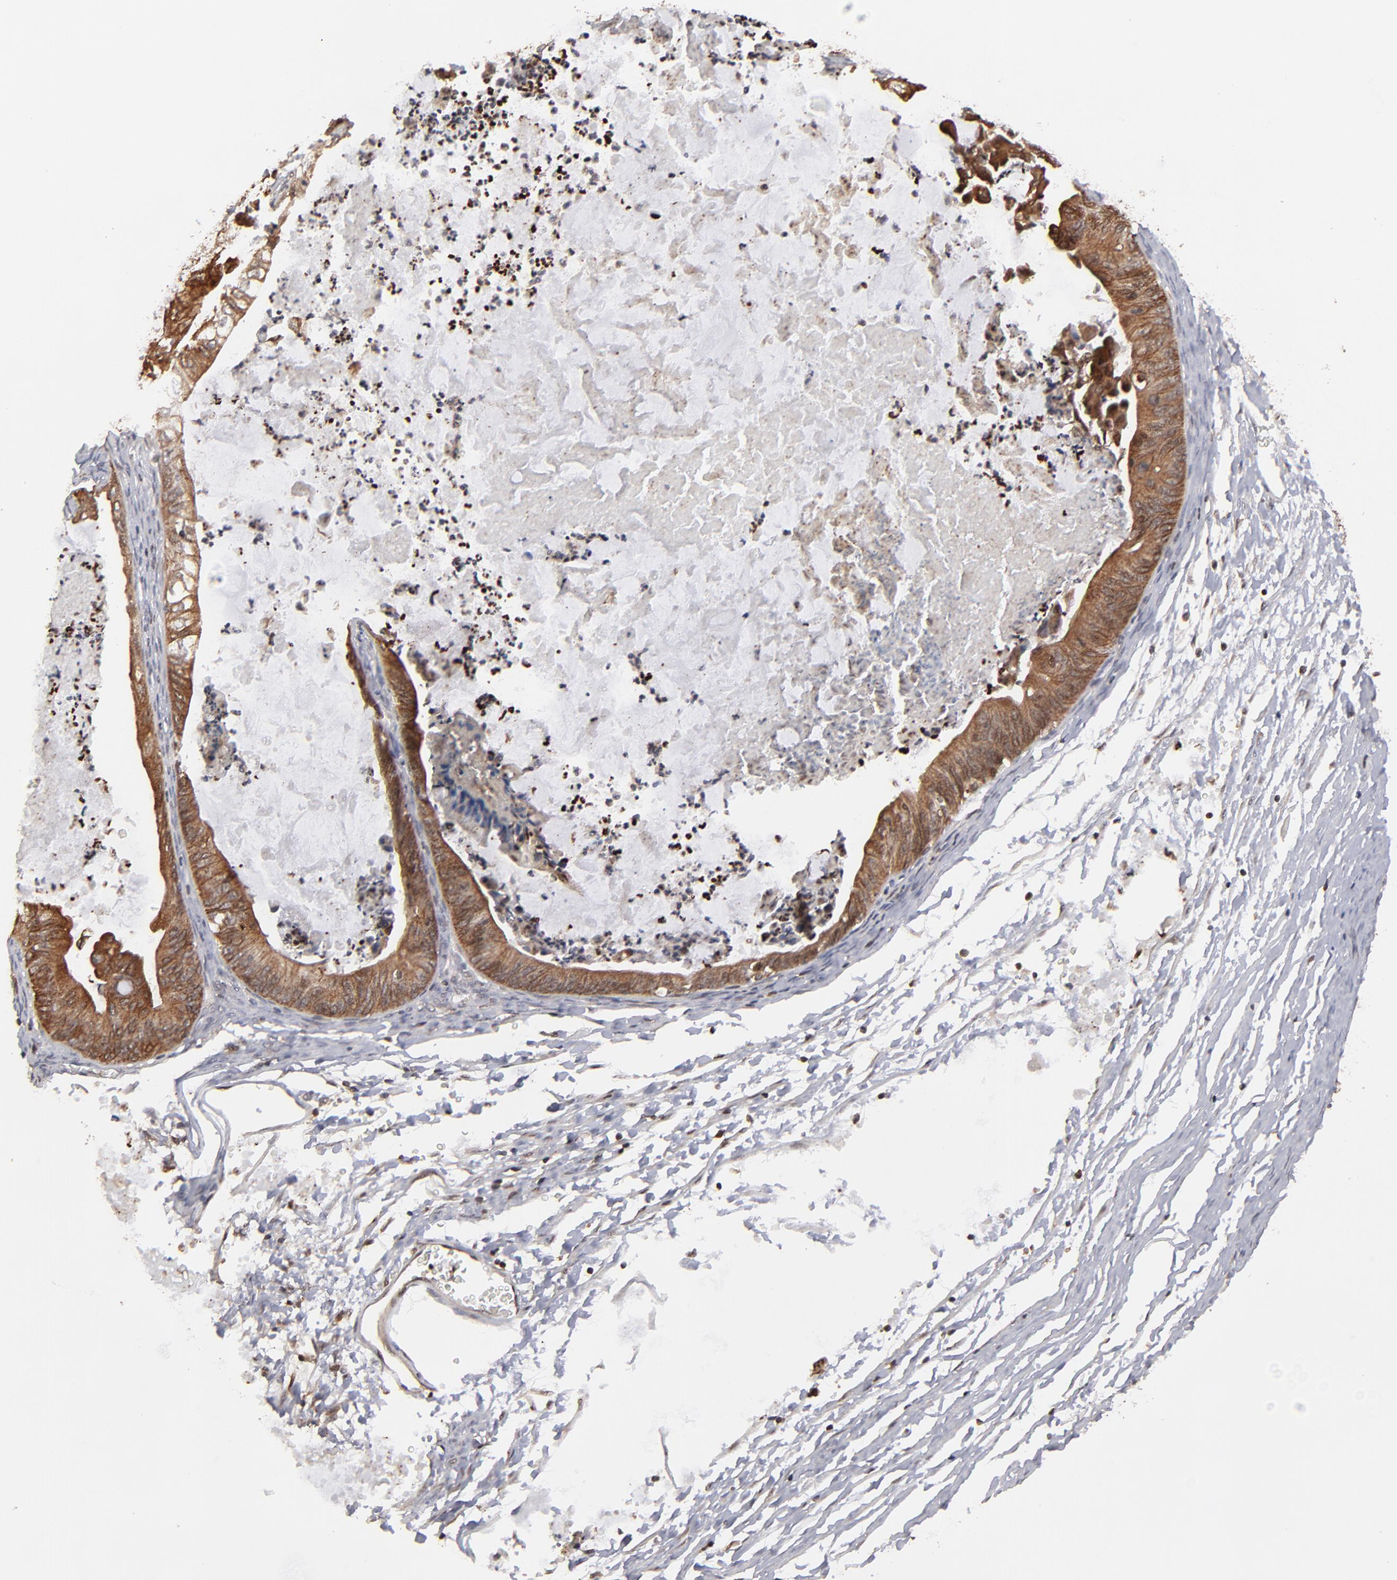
{"staining": {"intensity": "strong", "quantity": ">75%", "location": "cytoplasmic/membranous,nuclear"}, "tissue": "ovarian cancer", "cell_type": "Tumor cells", "image_type": "cancer", "snomed": [{"axis": "morphology", "description": "Cystadenocarcinoma, mucinous, NOS"}, {"axis": "topography", "description": "Ovary"}], "caption": "Immunohistochemical staining of human ovarian cancer displays high levels of strong cytoplasmic/membranous and nuclear protein expression in approximately >75% of tumor cells. Immunohistochemistry stains the protein in brown and the nuclei are stained blue.", "gene": "RGS6", "patient": {"sex": "female", "age": 37}}